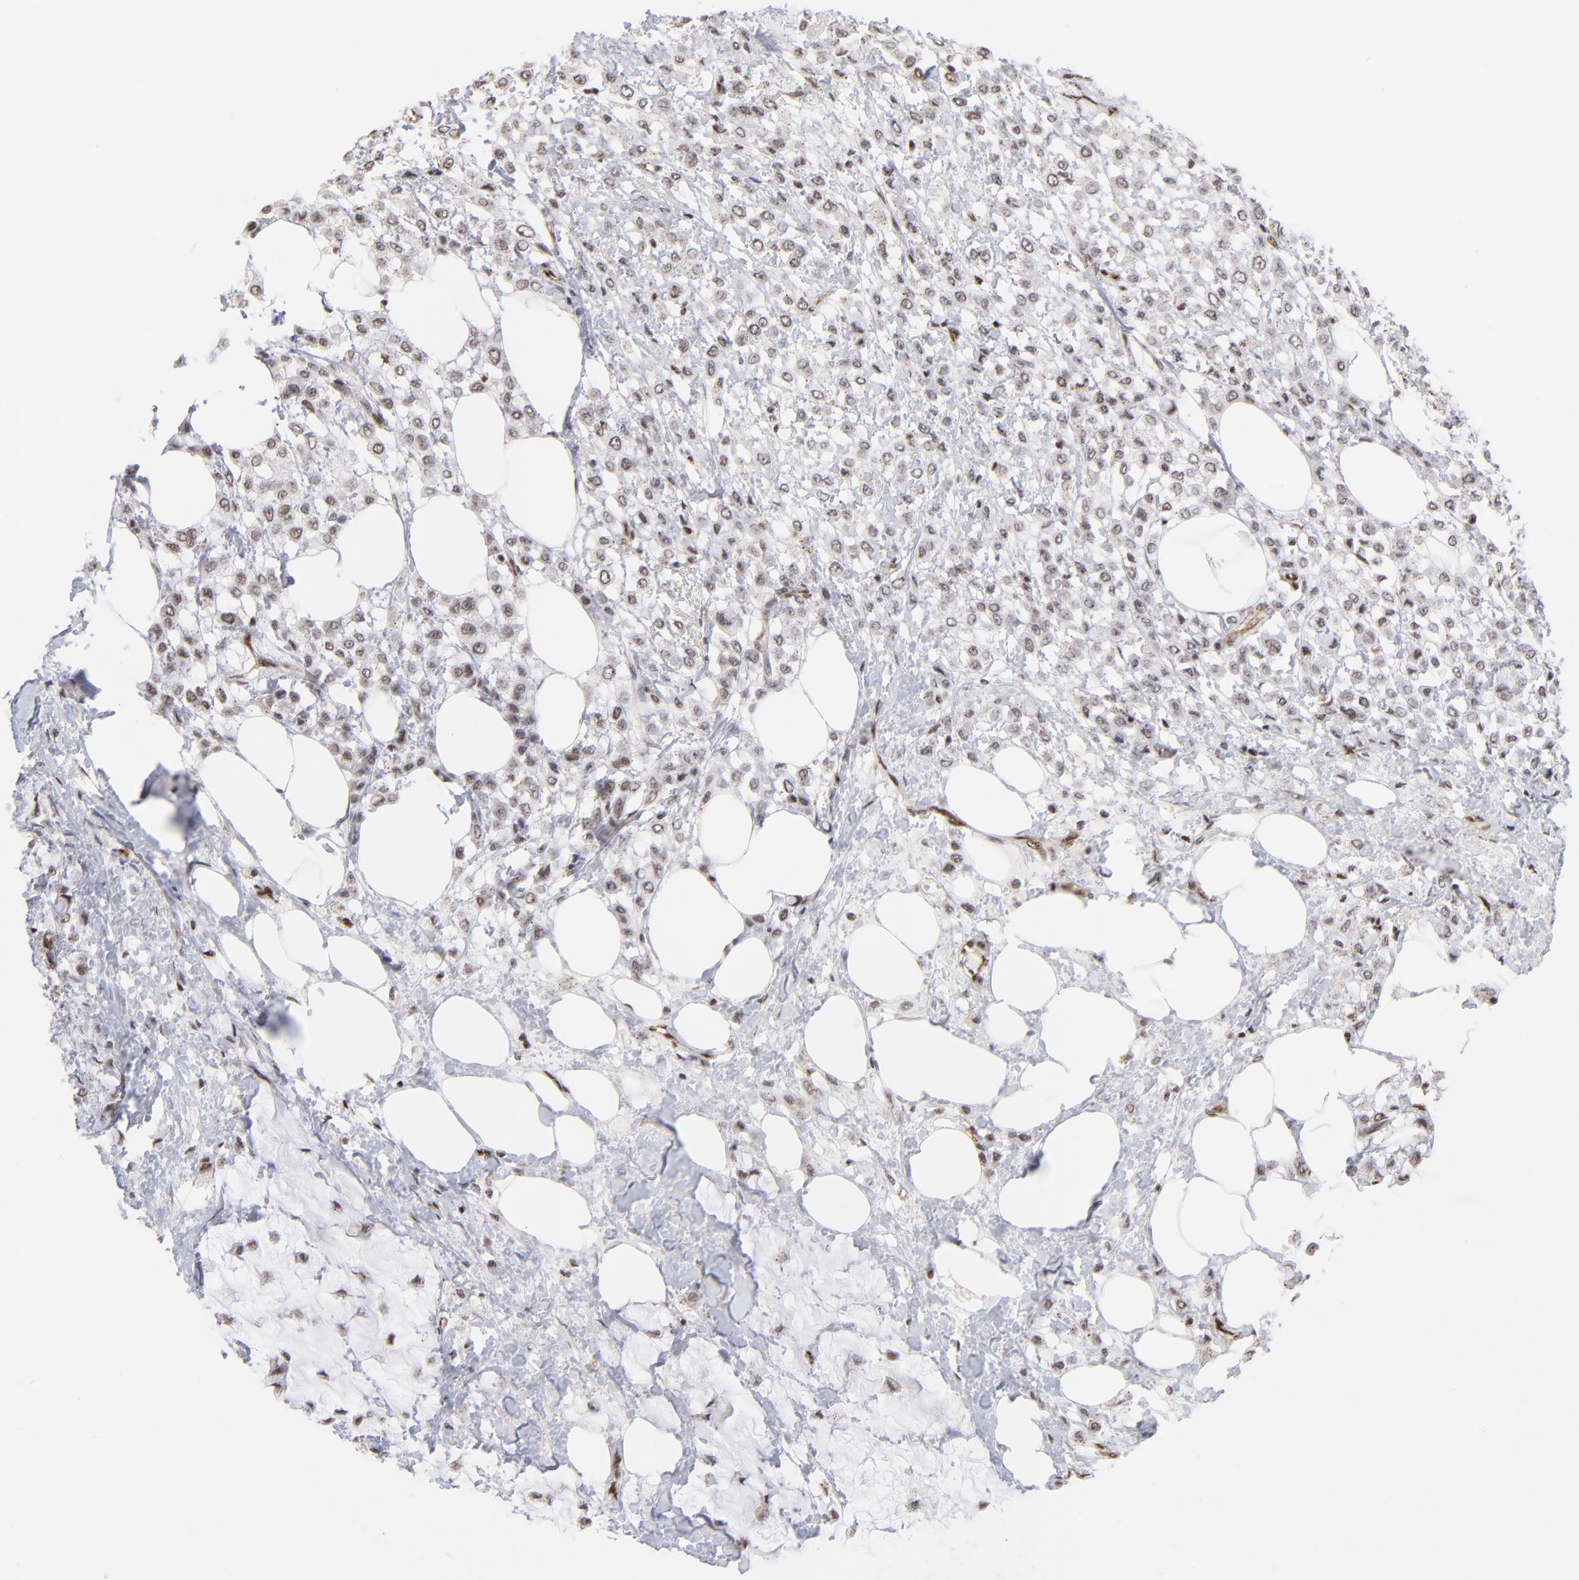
{"staining": {"intensity": "weak", "quantity": "25%-75%", "location": "nuclear"}, "tissue": "breast cancer", "cell_type": "Tumor cells", "image_type": "cancer", "snomed": [{"axis": "morphology", "description": "Lobular carcinoma"}, {"axis": "topography", "description": "Breast"}], "caption": "Brown immunohistochemical staining in human breast lobular carcinoma reveals weak nuclear staining in about 25%-75% of tumor cells. (DAB IHC, brown staining for protein, blue staining for nuclei).", "gene": "GABPA", "patient": {"sex": "female", "age": 85}}